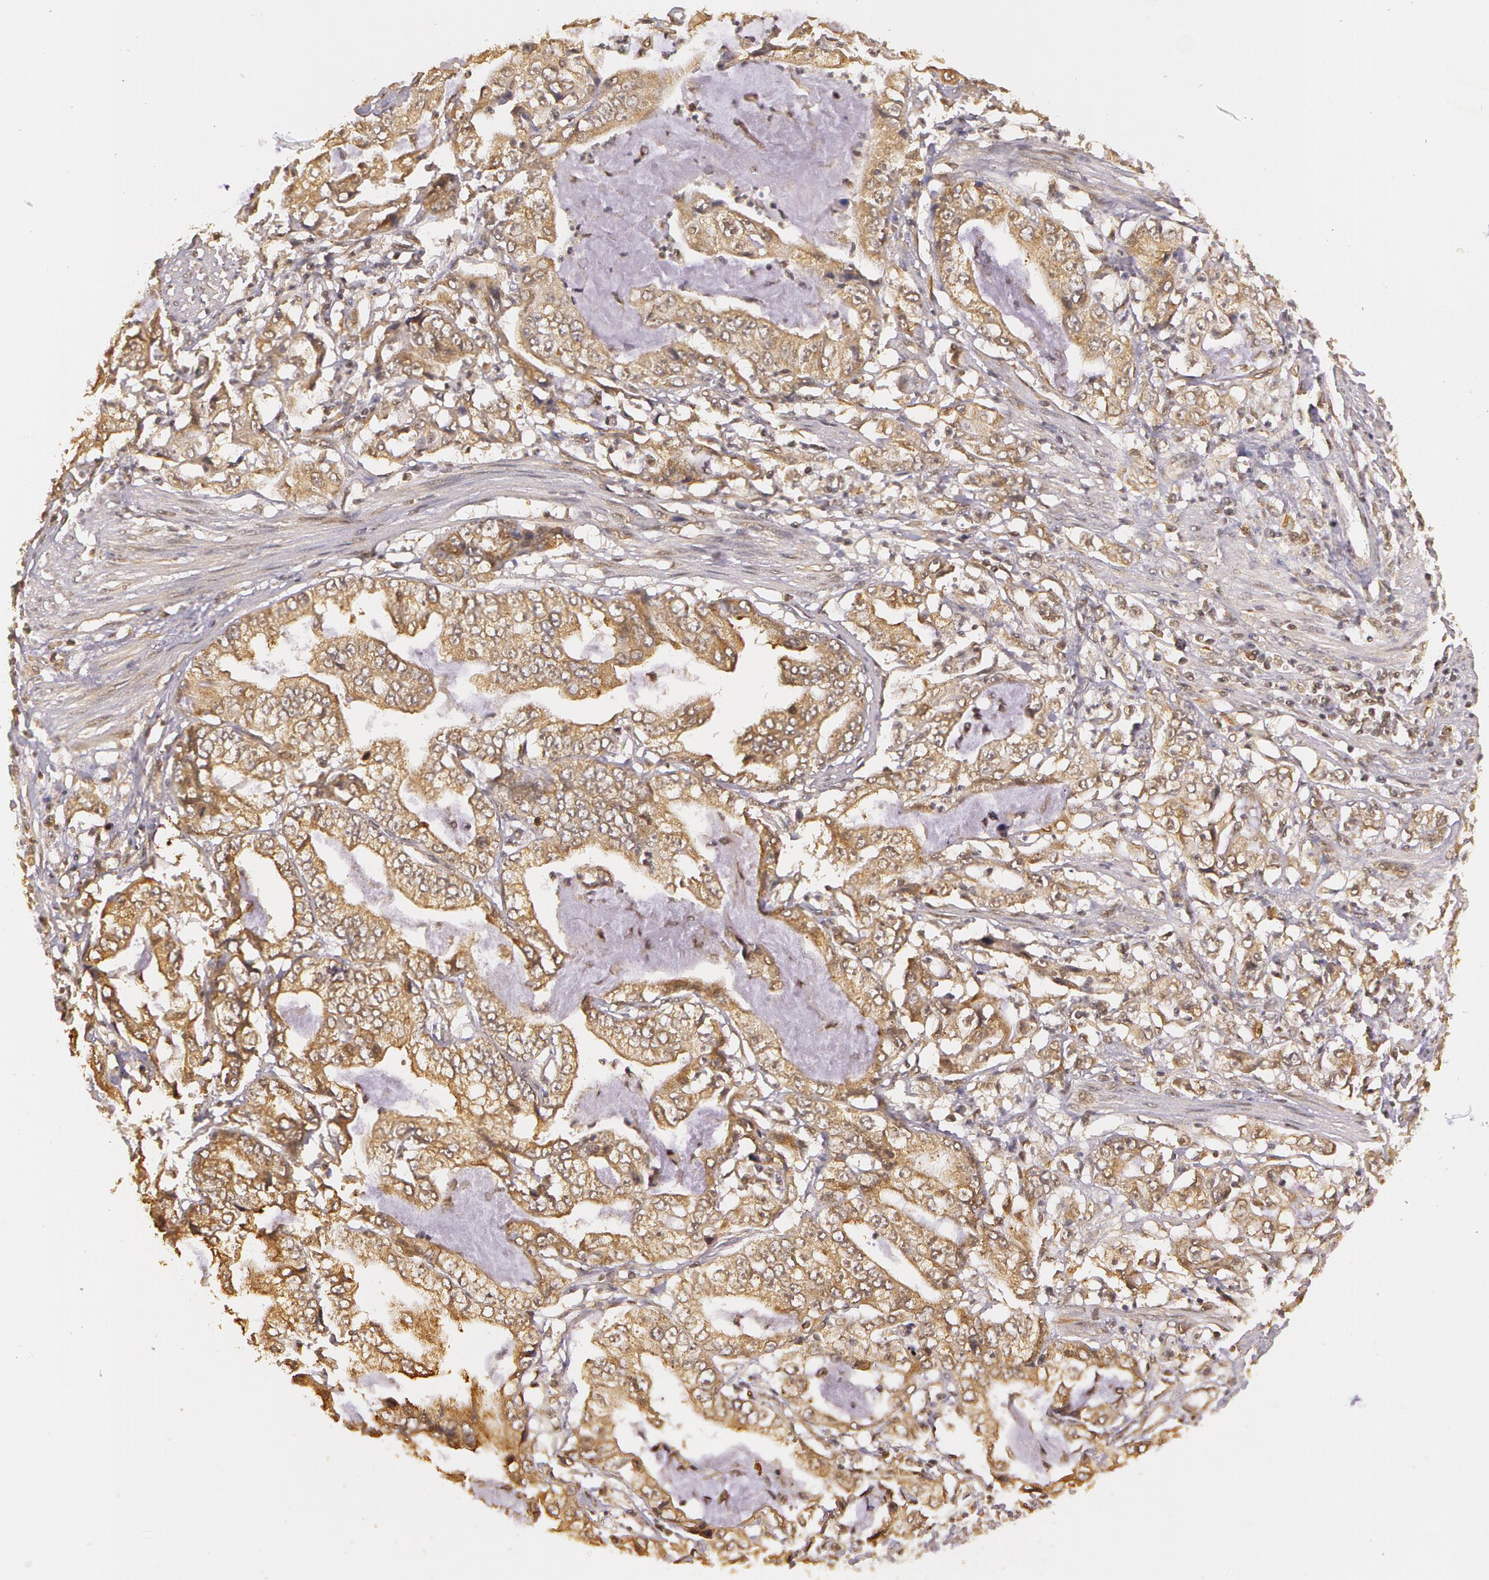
{"staining": {"intensity": "moderate", "quantity": ">75%", "location": "cytoplasmic/membranous"}, "tissue": "stomach cancer", "cell_type": "Tumor cells", "image_type": "cancer", "snomed": [{"axis": "morphology", "description": "Adenocarcinoma, NOS"}, {"axis": "topography", "description": "Pancreas"}, {"axis": "topography", "description": "Stomach, upper"}], "caption": "Immunohistochemical staining of human stomach cancer (adenocarcinoma) displays medium levels of moderate cytoplasmic/membranous protein staining in about >75% of tumor cells. (DAB (3,3'-diaminobenzidine) = brown stain, brightfield microscopy at high magnification).", "gene": "ASCC2", "patient": {"sex": "male", "age": 77}}